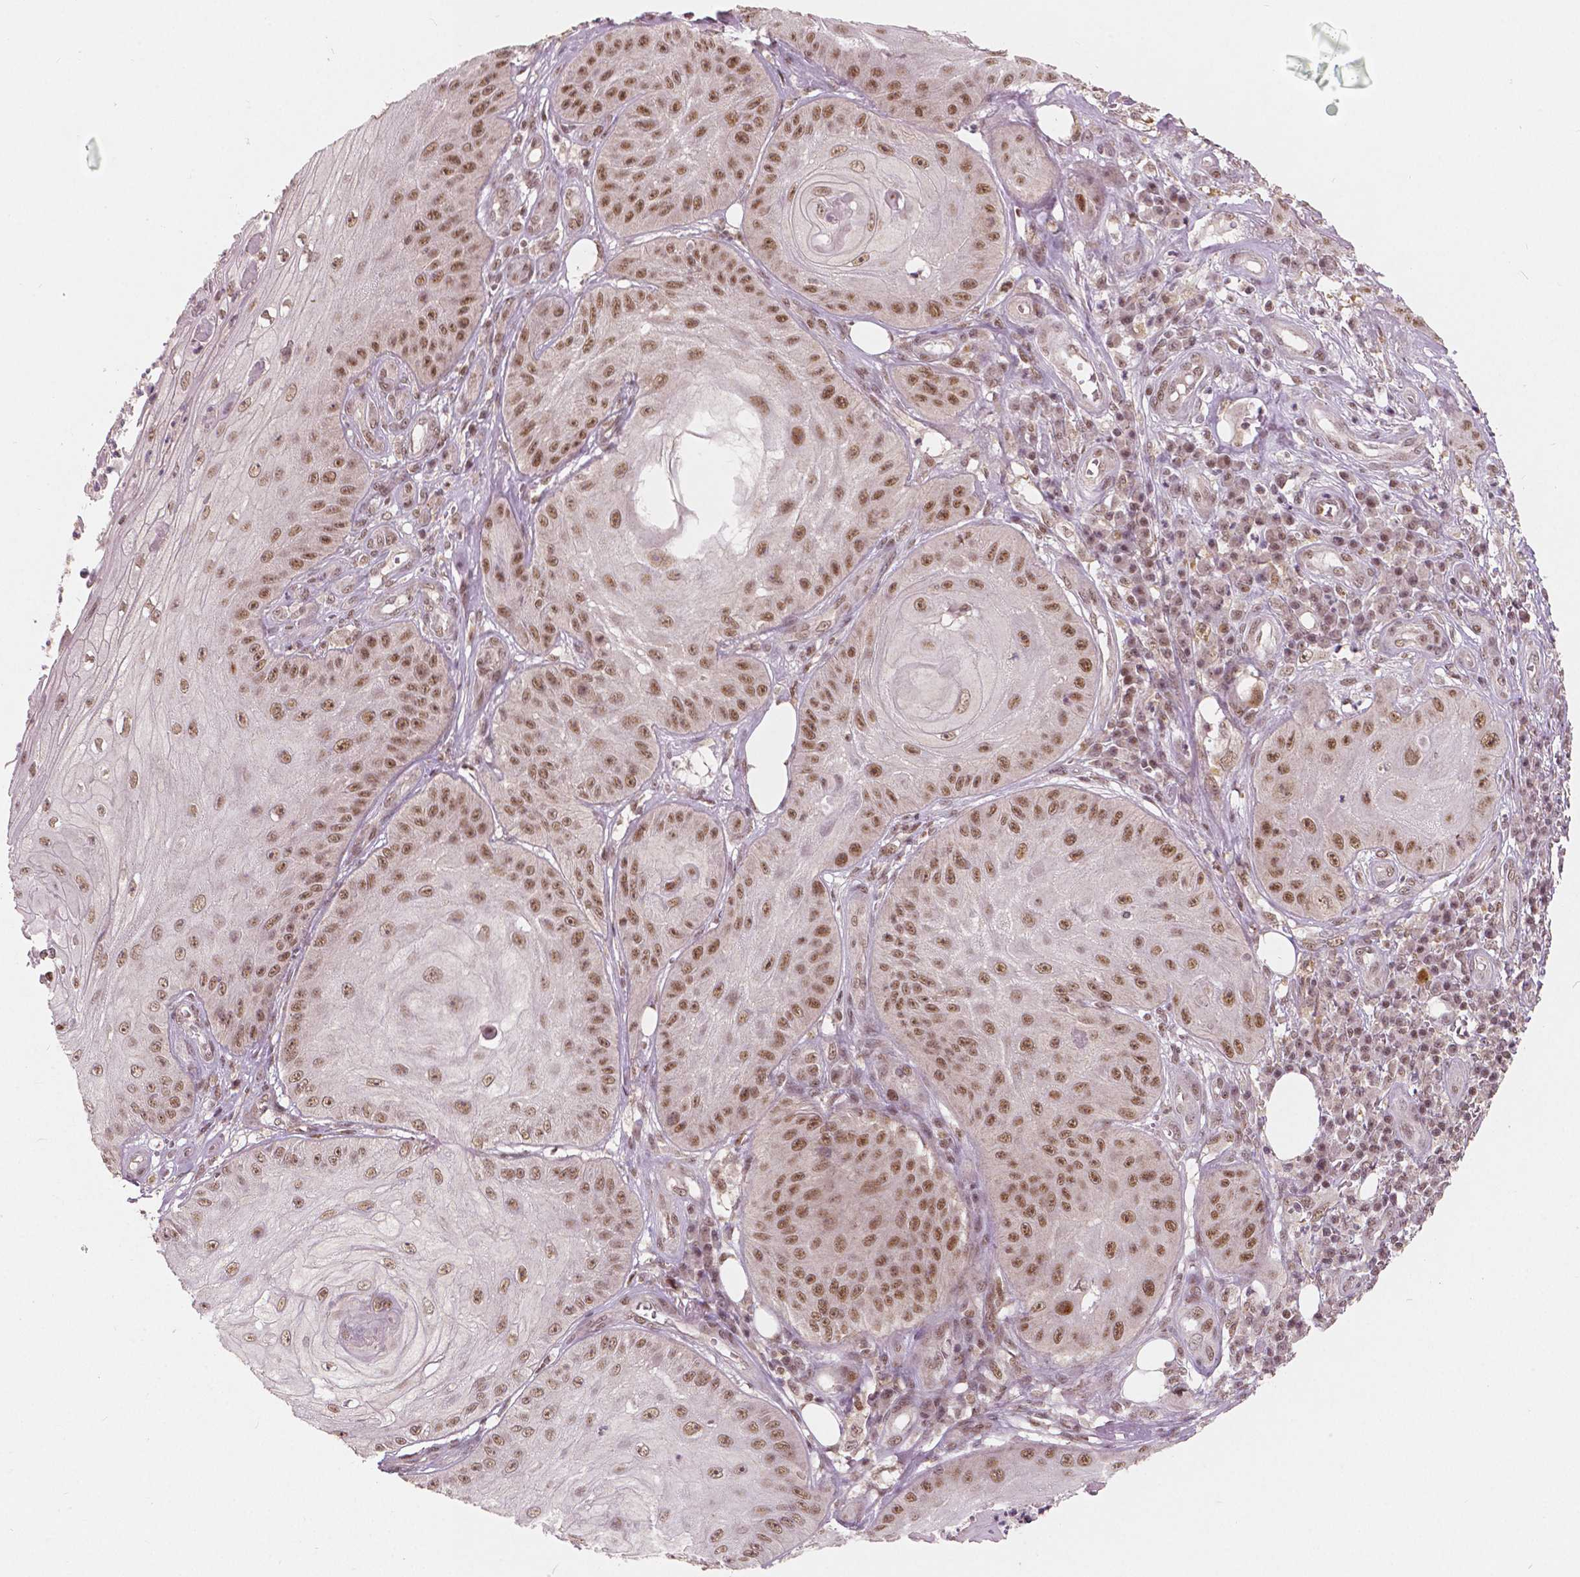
{"staining": {"intensity": "moderate", "quantity": ">75%", "location": "nuclear"}, "tissue": "skin cancer", "cell_type": "Tumor cells", "image_type": "cancer", "snomed": [{"axis": "morphology", "description": "Squamous cell carcinoma, NOS"}, {"axis": "topography", "description": "Skin"}], "caption": "A medium amount of moderate nuclear staining is present in approximately >75% of tumor cells in squamous cell carcinoma (skin) tissue.", "gene": "NSD2", "patient": {"sex": "male", "age": 70}}